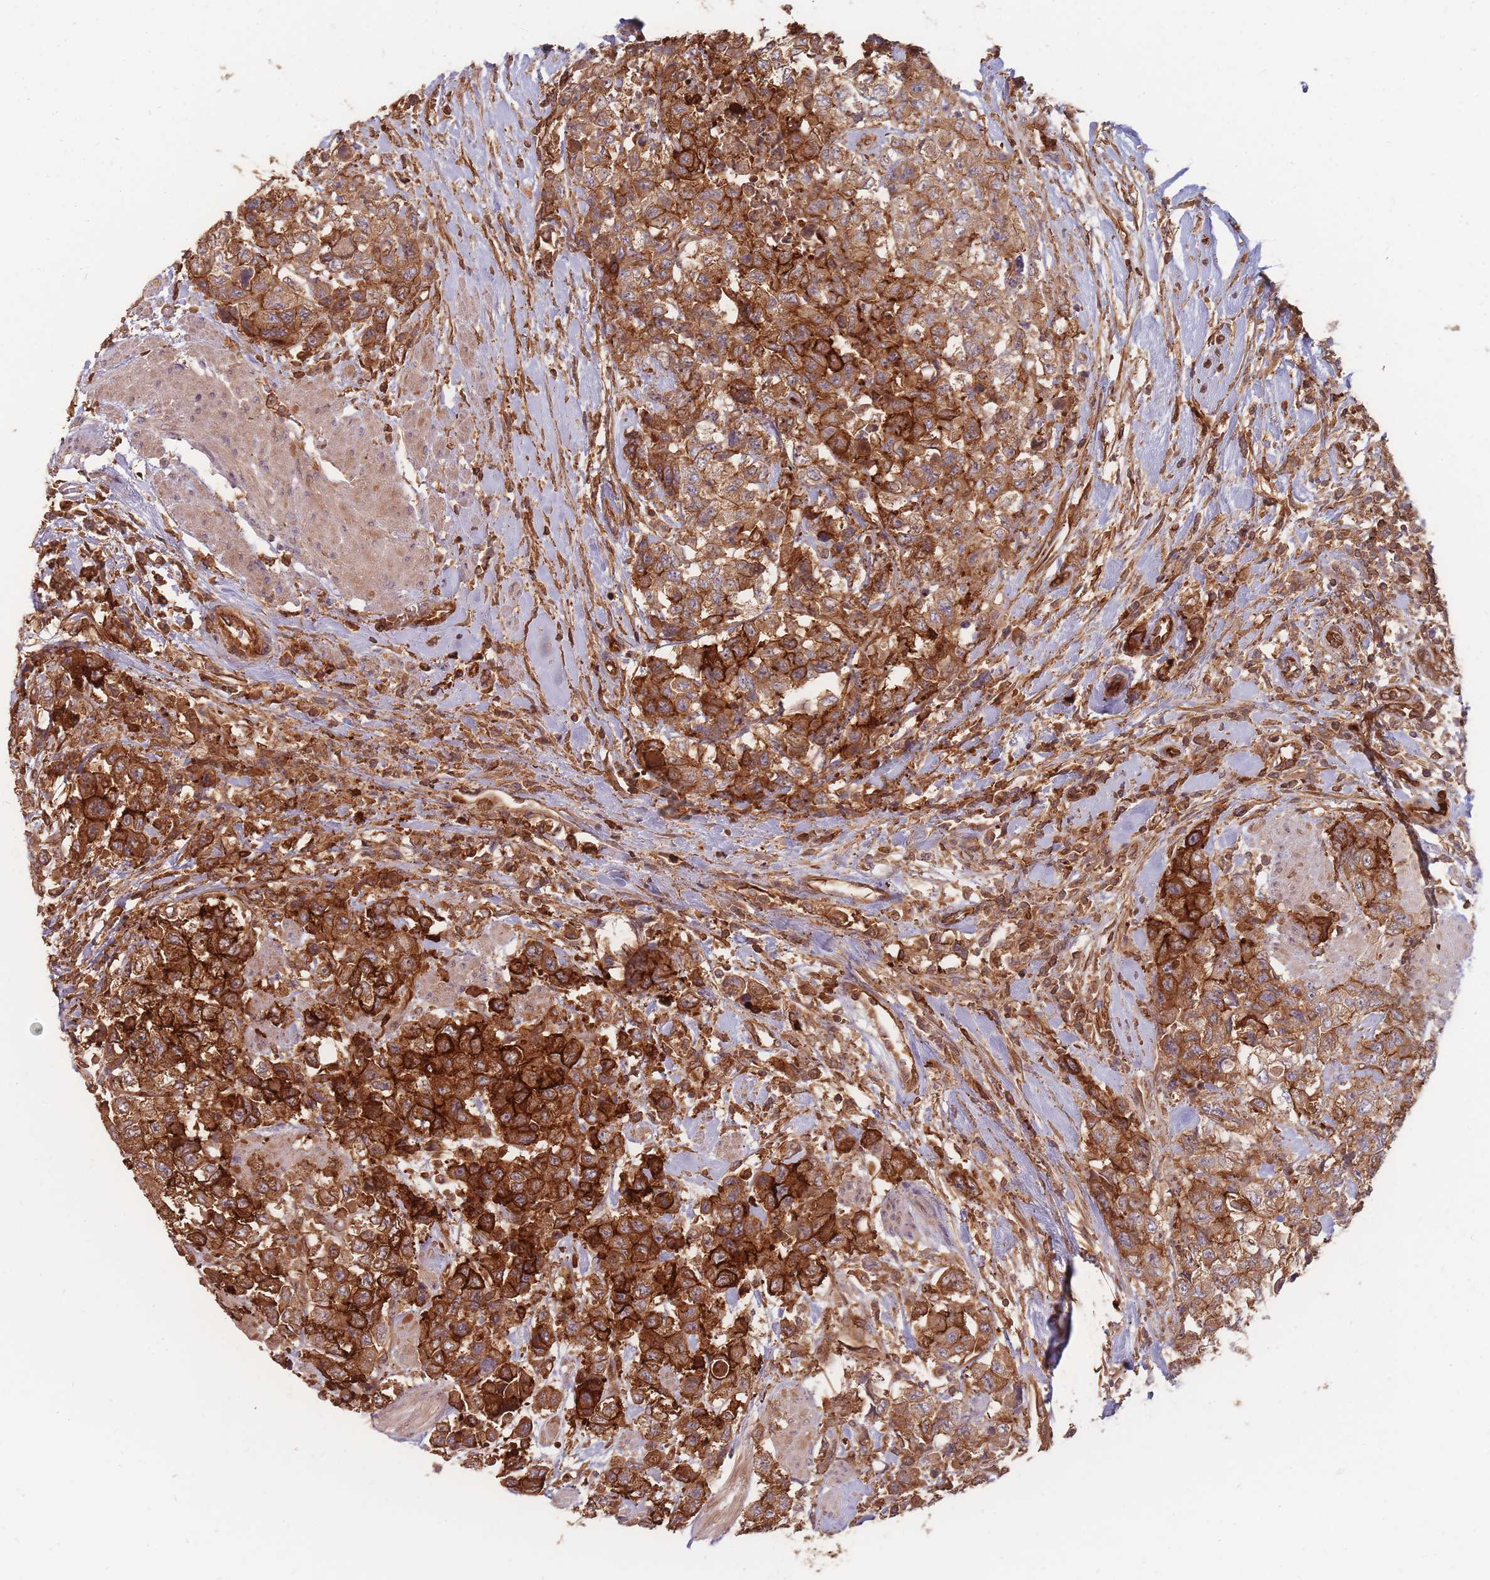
{"staining": {"intensity": "strong", "quantity": ">75%", "location": "cytoplasmic/membranous"}, "tissue": "urothelial cancer", "cell_type": "Tumor cells", "image_type": "cancer", "snomed": [{"axis": "morphology", "description": "Urothelial carcinoma, High grade"}, {"axis": "topography", "description": "Urinary bladder"}], "caption": "Approximately >75% of tumor cells in human urothelial cancer show strong cytoplasmic/membranous protein staining as visualized by brown immunohistochemical staining.", "gene": "PLS3", "patient": {"sex": "female", "age": 78}}